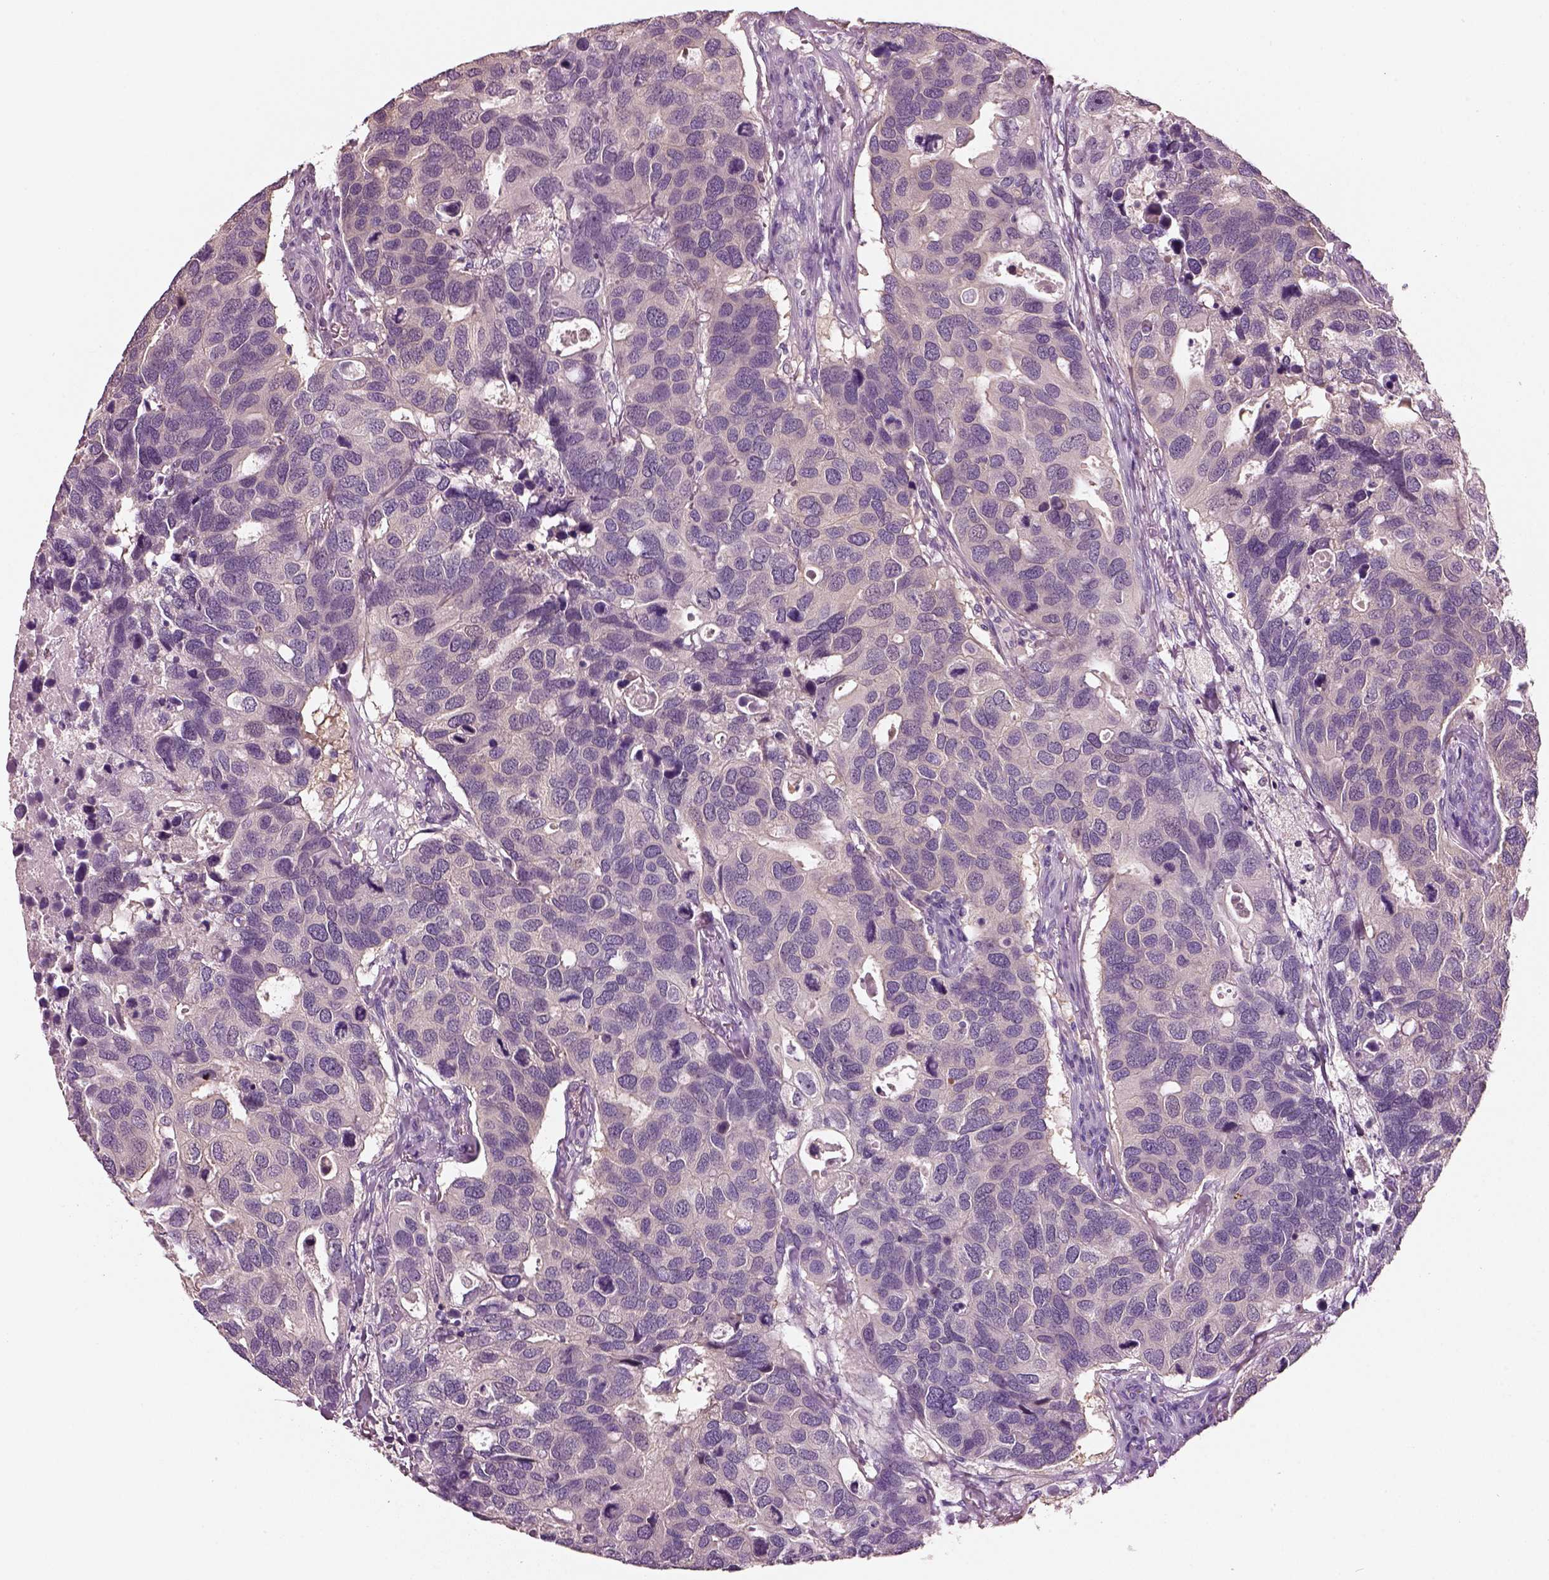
{"staining": {"intensity": "negative", "quantity": "none", "location": "none"}, "tissue": "breast cancer", "cell_type": "Tumor cells", "image_type": "cancer", "snomed": [{"axis": "morphology", "description": "Duct carcinoma"}, {"axis": "topography", "description": "Breast"}], "caption": "Immunohistochemistry (IHC) histopathology image of neoplastic tissue: breast intraductal carcinoma stained with DAB demonstrates no significant protein expression in tumor cells. Nuclei are stained in blue.", "gene": "ELSPBP1", "patient": {"sex": "female", "age": 83}}